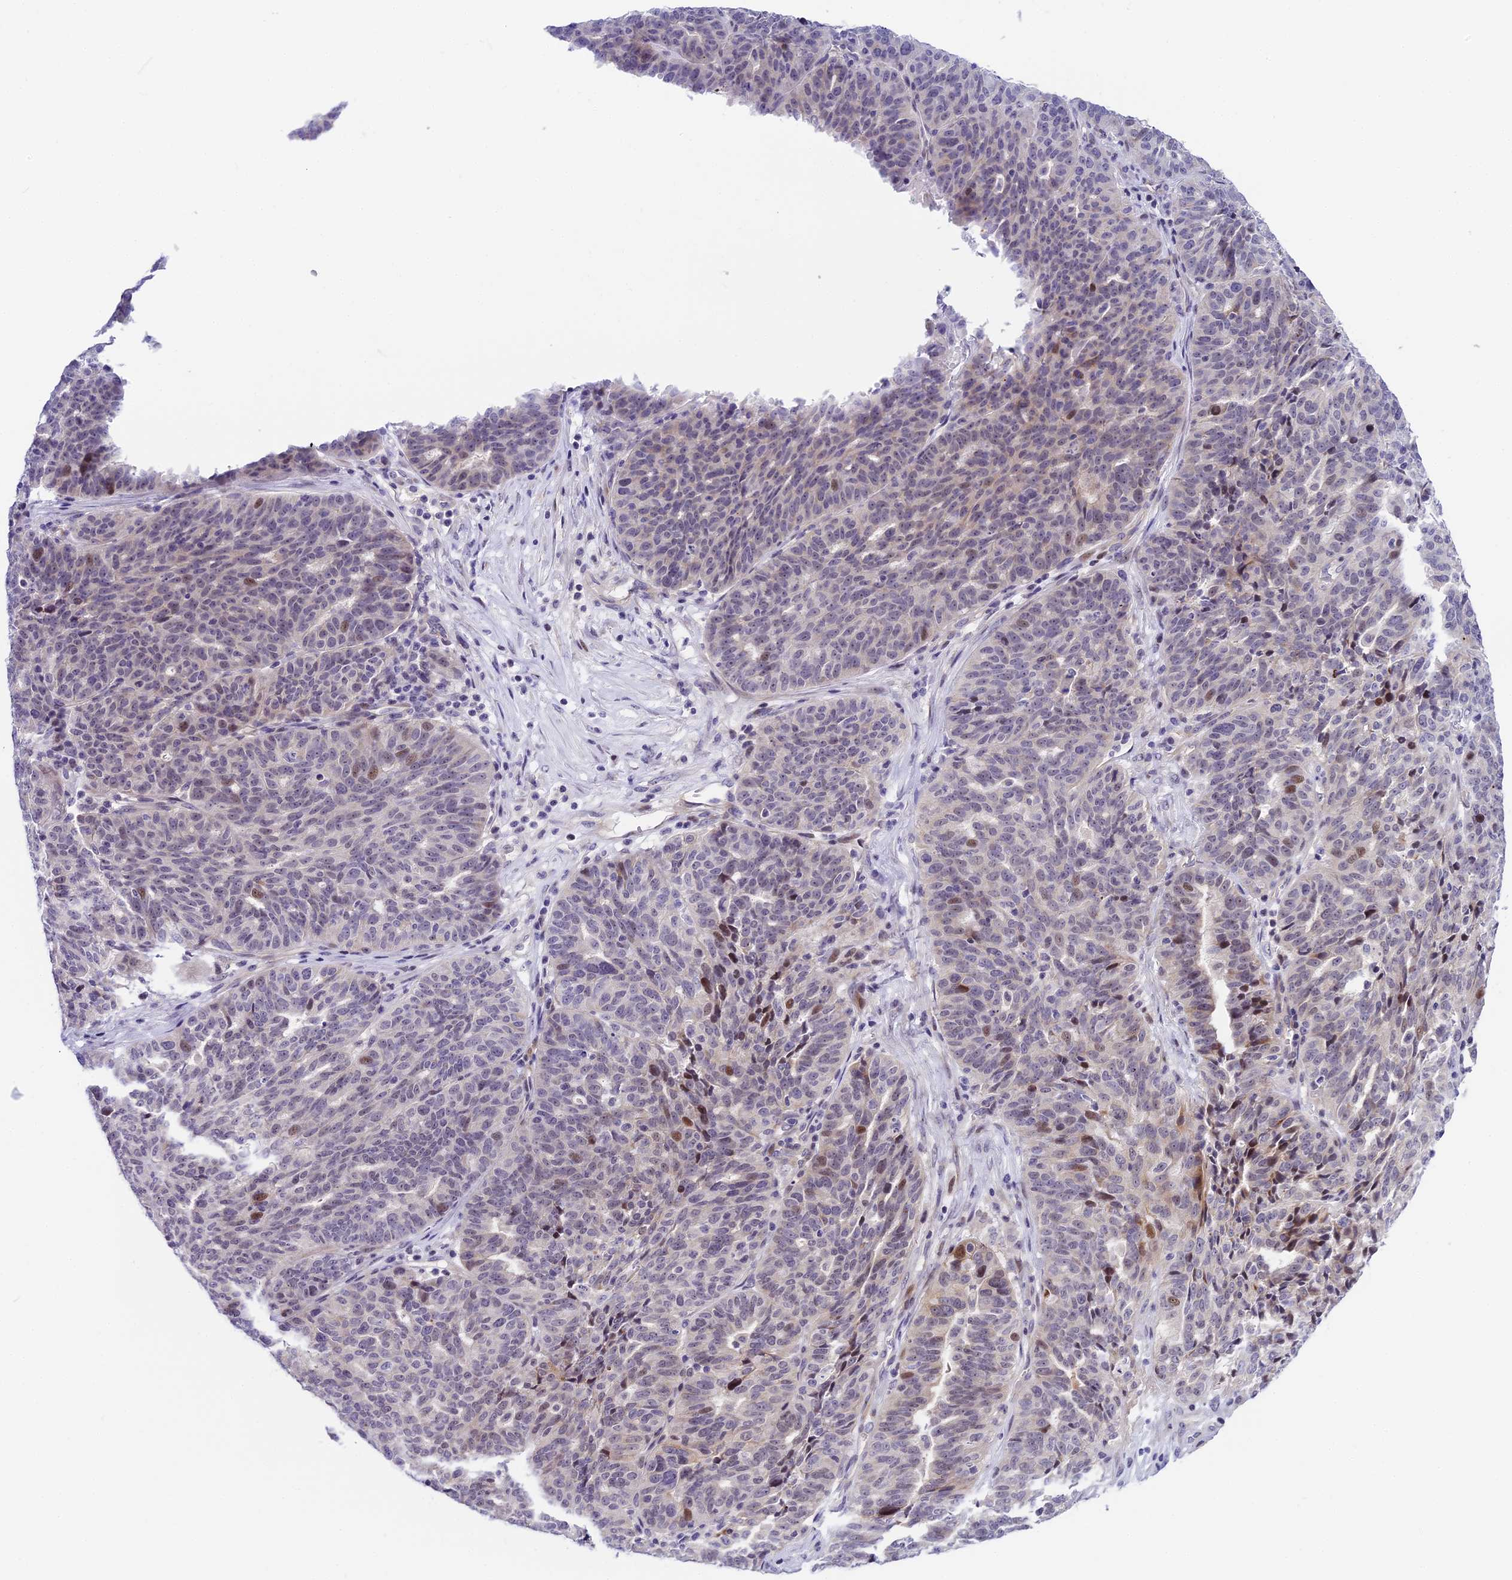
{"staining": {"intensity": "moderate", "quantity": "<25%", "location": "nuclear"}, "tissue": "ovarian cancer", "cell_type": "Tumor cells", "image_type": "cancer", "snomed": [{"axis": "morphology", "description": "Cystadenocarcinoma, serous, NOS"}, {"axis": "topography", "description": "Ovary"}], "caption": "An immunohistochemistry micrograph of neoplastic tissue is shown. Protein staining in brown labels moderate nuclear positivity in serous cystadenocarcinoma (ovarian) within tumor cells.", "gene": "MIDN", "patient": {"sex": "female", "age": 59}}